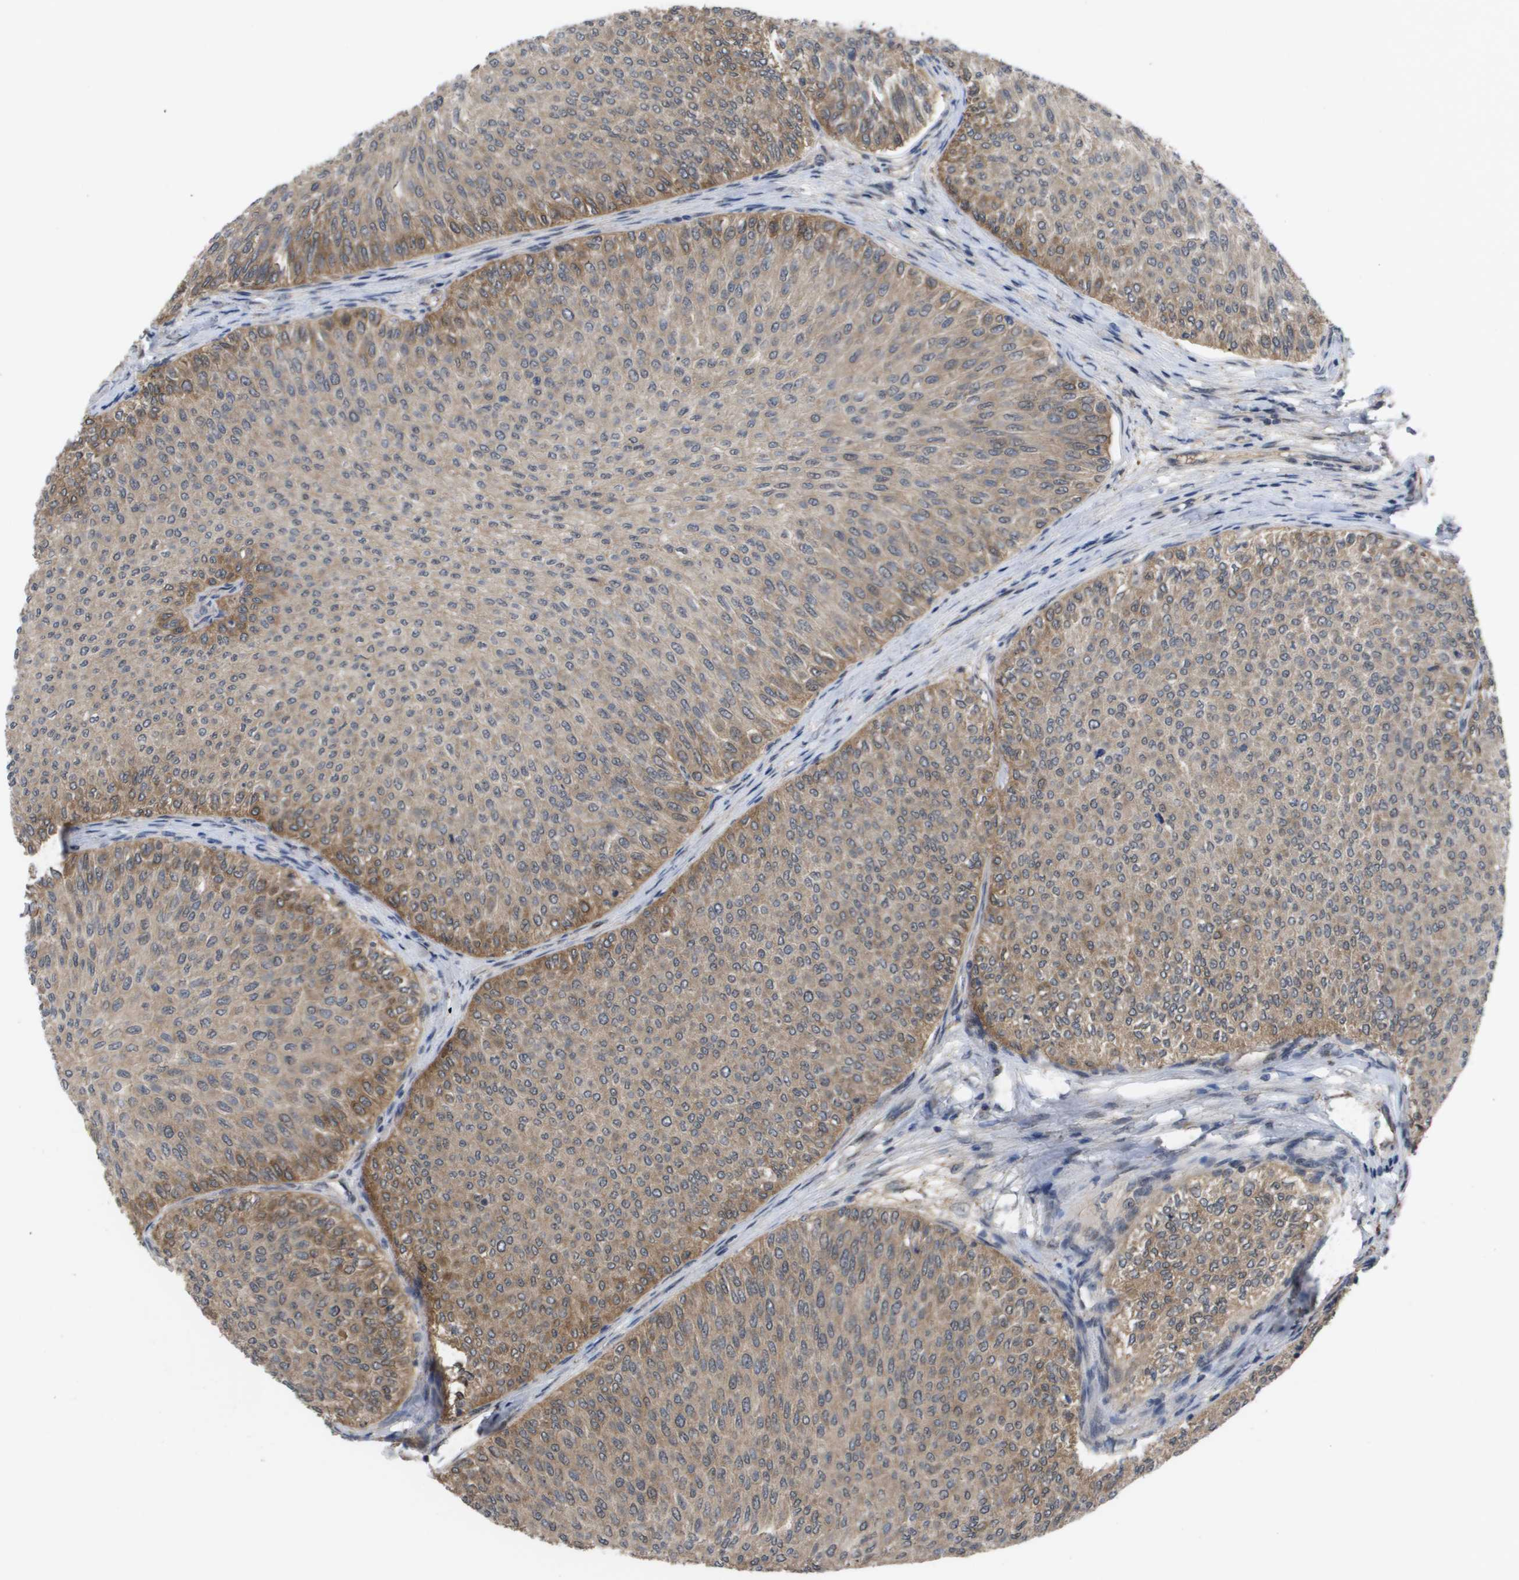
{"staining": {"intensity": "moderate", "quantity": "25%-75%", "location": "cytoplasmic/membranous"}, "tissue": "urothelial cancer", "cell_type": "Tumor cells", "image_type": "cancer", "snomed": [{"axis": "morphology", "description": "Urothelial carcinoma, Low grade"}, {"axis": "topography", "description": "Urinary bladder"}], "caption": "Immunohistochemistry (IHC) photomicrograph of neoplastic tissue: urothelial cancer stained using immunohistochemistry exhibits medium levels of moderate protein expression localized specifically in the cytoplasmic/membranous of tumor cells, appearing as a cytoplasmic/membranous brown color.", "gene": "AMBRA1", "patient": {"sex": "male", "age": 78}}